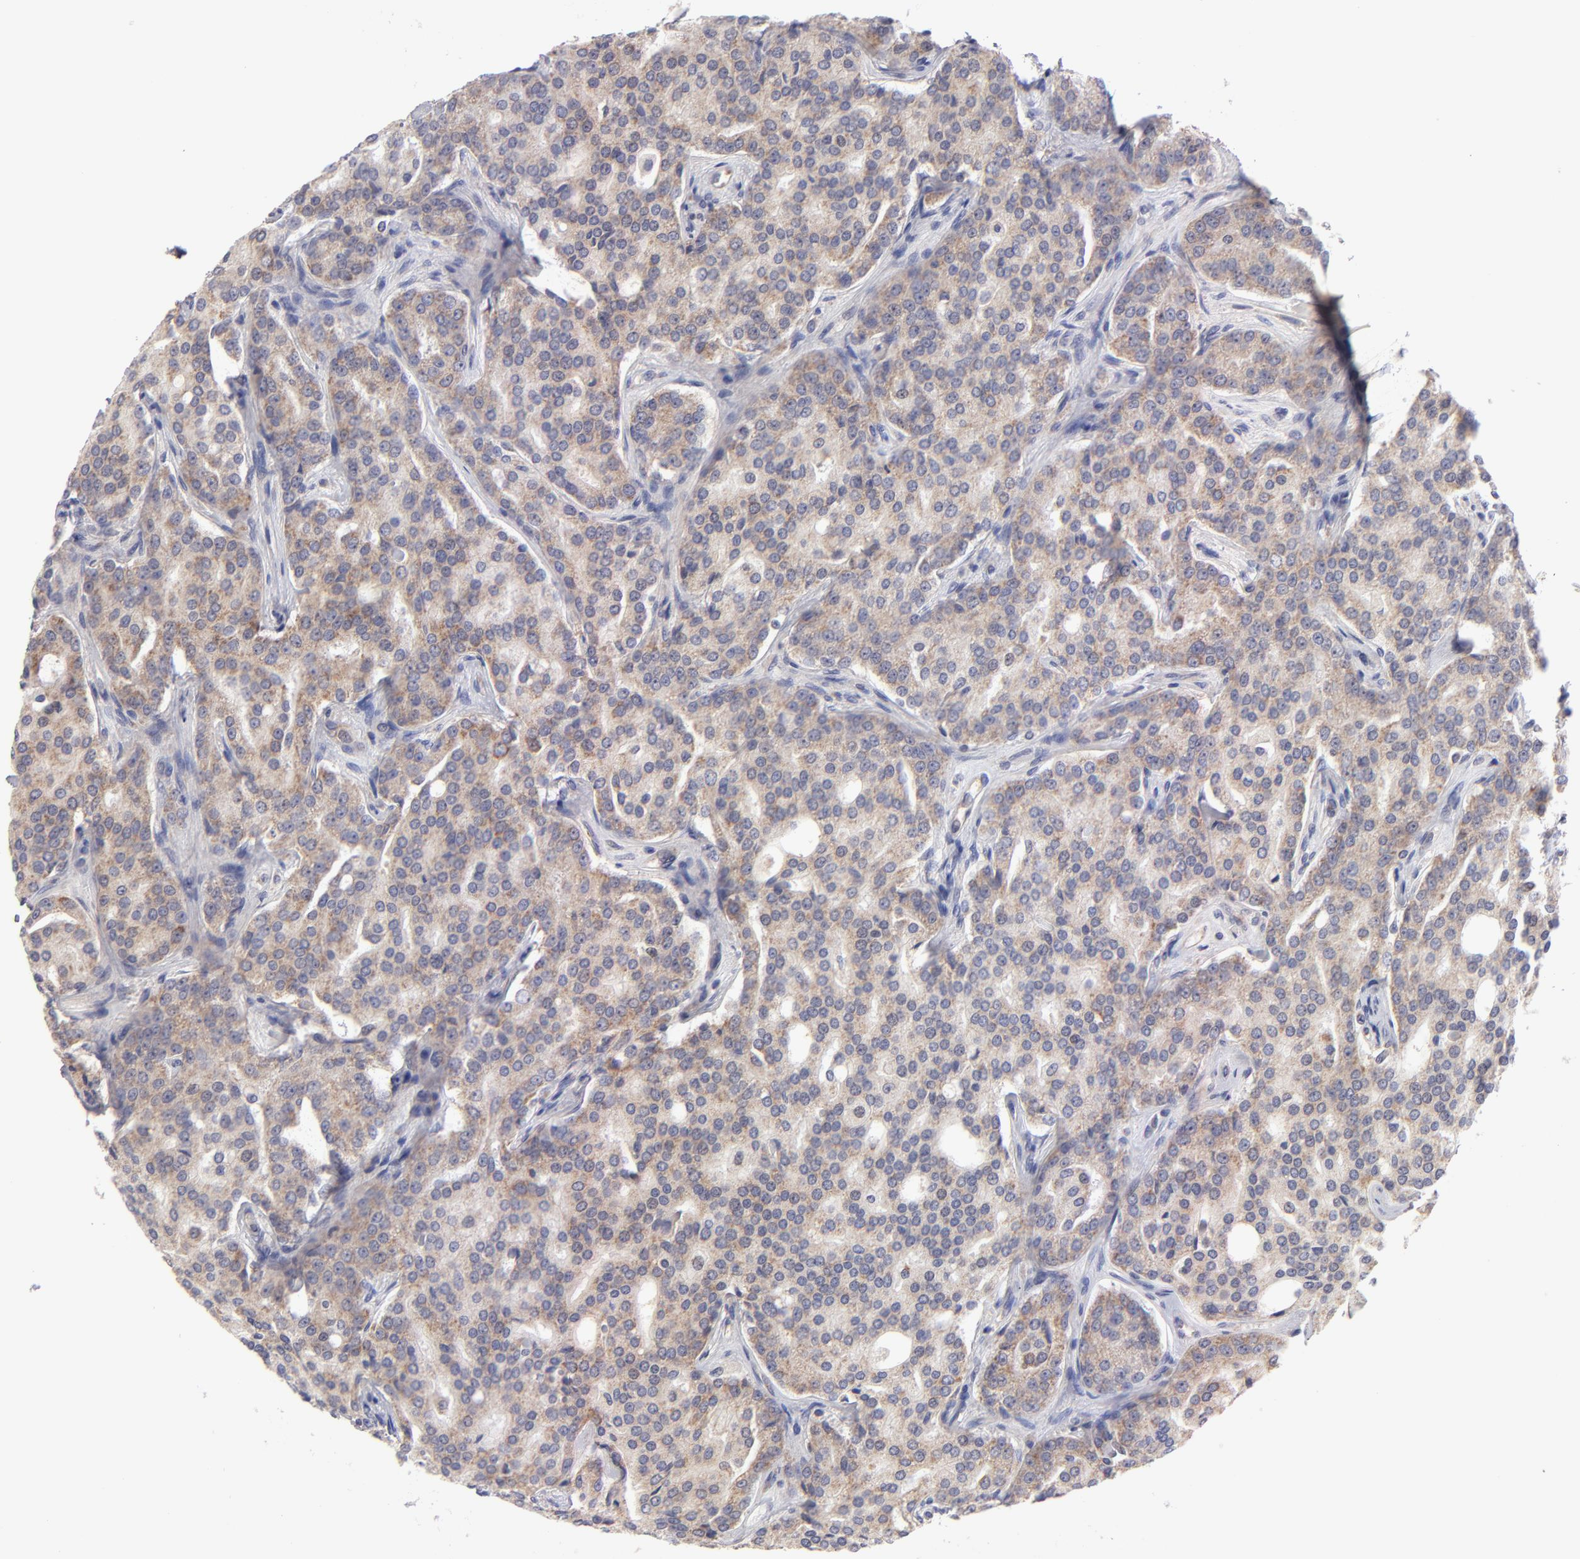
{"staining": {"intensity": "moderate", "quantity": ">75%", "location": "cytoplasmic/membranous"}, "tissue": "prostate cancer", "cell_type": "Tumor cells", "image_type": "cancer", "snomed": [{"axis": "morphology", "description": "Adenocarcinoma, High grade"}, {"axis": "topography", "description": "Prostate"}], "caption": "Protein staining of prostate cancer tissue shows moderate cytoplasmic/membranous positivity in about >75% of tumor cells.", "gene": "HCCS", "patient": {"sex": "male", "age": 72}}